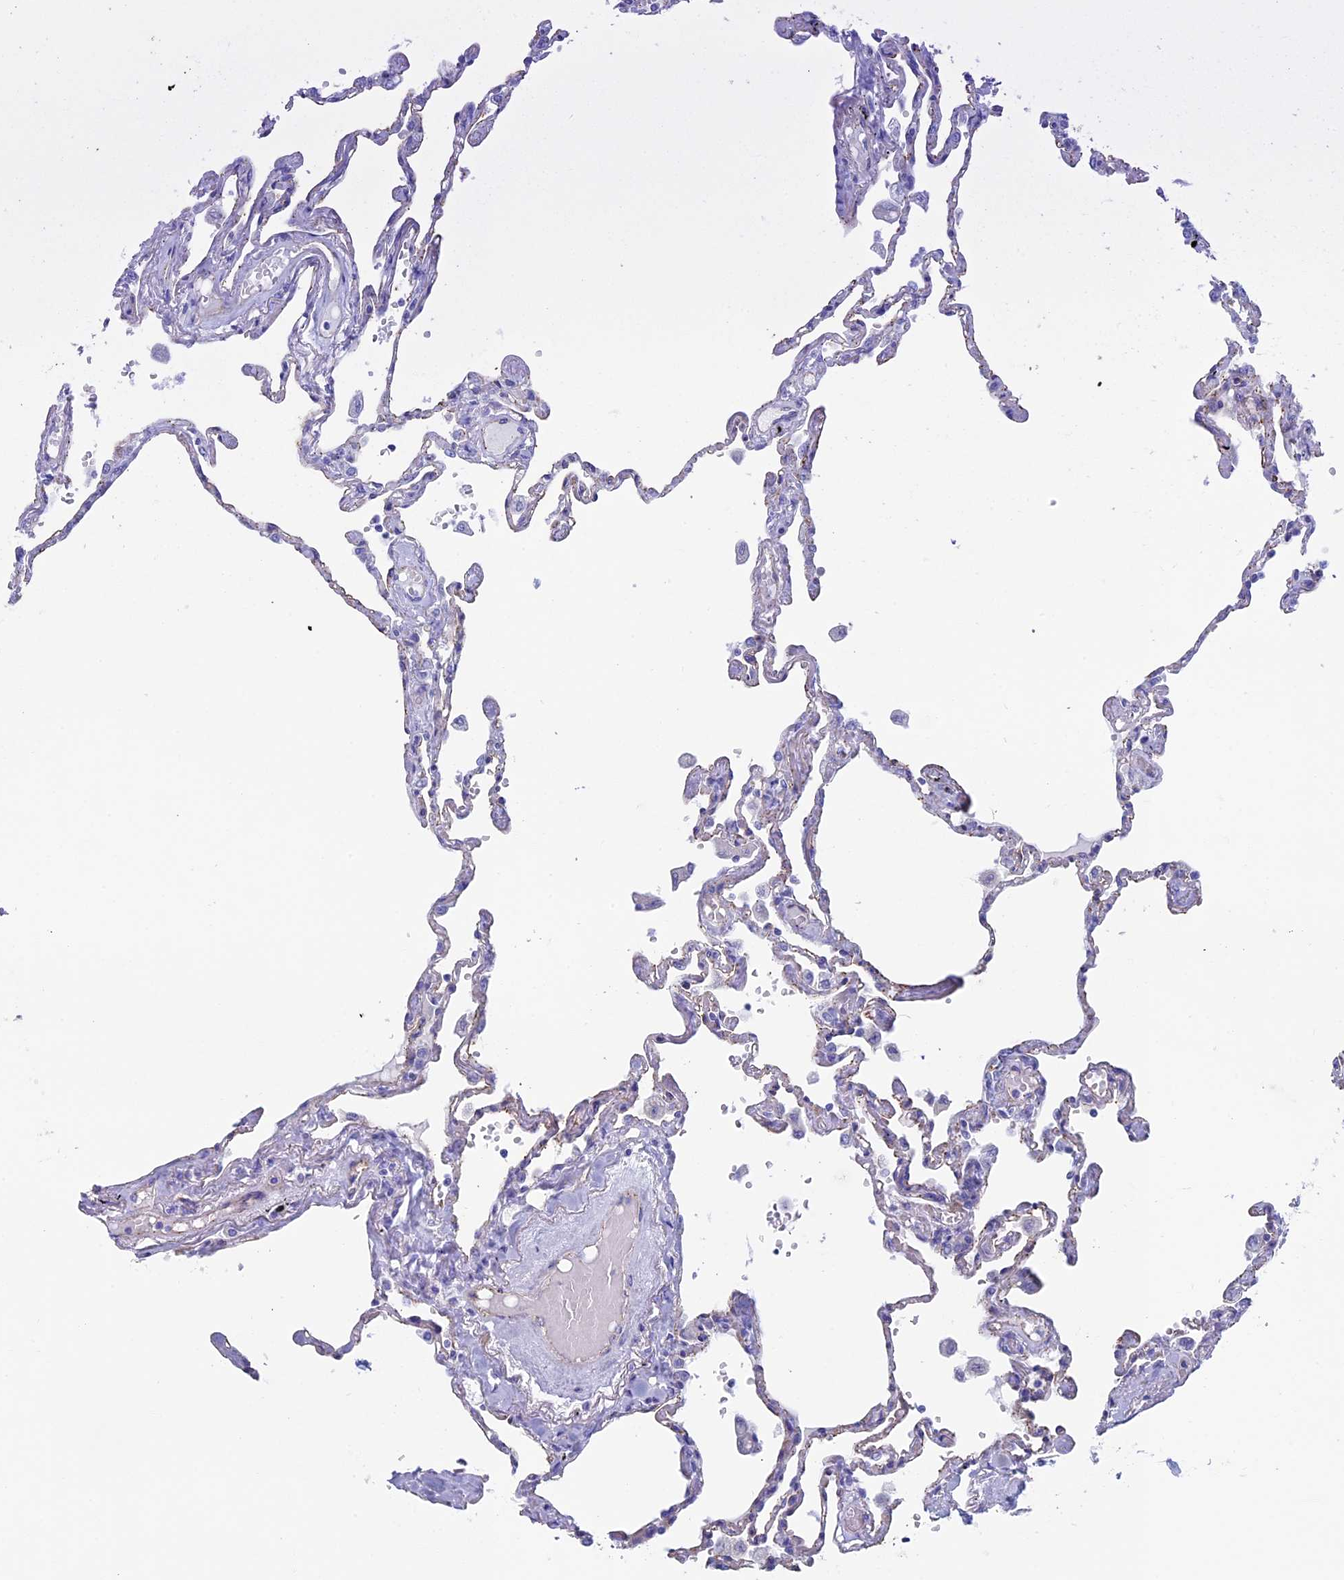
{"staining": {"intensity": "negative", "quantity": "none", "location": "none"}, "tissue": "lung", "cell_type": "Alveolar cells", "image_type": "normal", "snomed": [{"axis": "morphology", "description": "Normal tissue, NOS"}, {"axis": "topography", "description": "Lung"}], "caption": "An immunohistochemistry histopathology image of benign lung is shown. There is no staining in alveolar cells of lung.", "gene": "MAGEB6", "patient": {"sex": "female", "age": 67}}